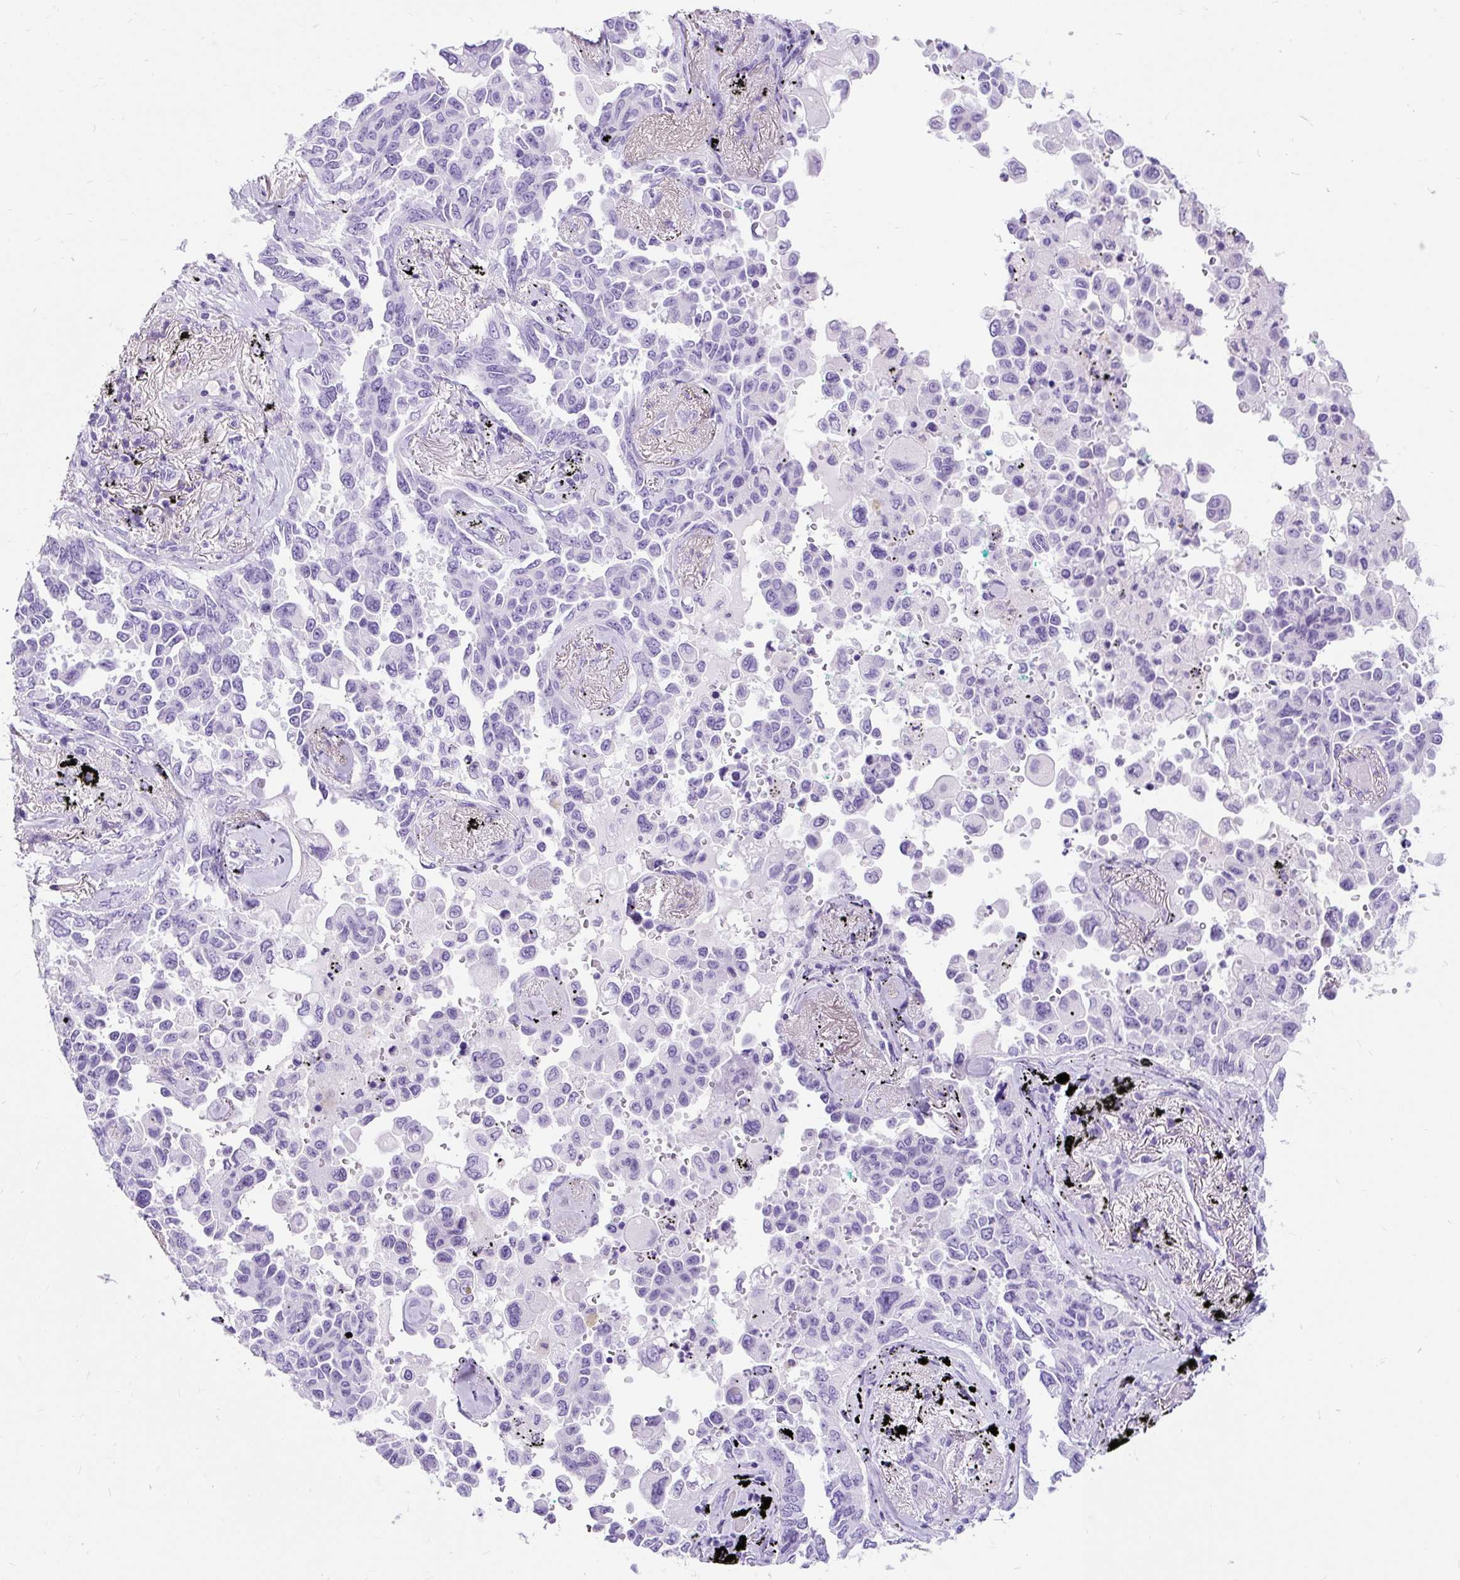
{"staining": {"intensity": "negative", "quantity": "none", "location": "none"}, "tissue": "lung cancer", "cell_type": "Tumor cells", "image_type": "cancer", "snomed": [{"axis": "morphology", "description": "Adenocarcinoma, NOS"}, {"axis": "topography", "description": "Lung"}], "caption": "The image demonstrates no significant positivity in tumor cells of lung cancer (adenocarcinoma).", "gene": "PVALB", "patient": {"sex": "female", "age": 67}}